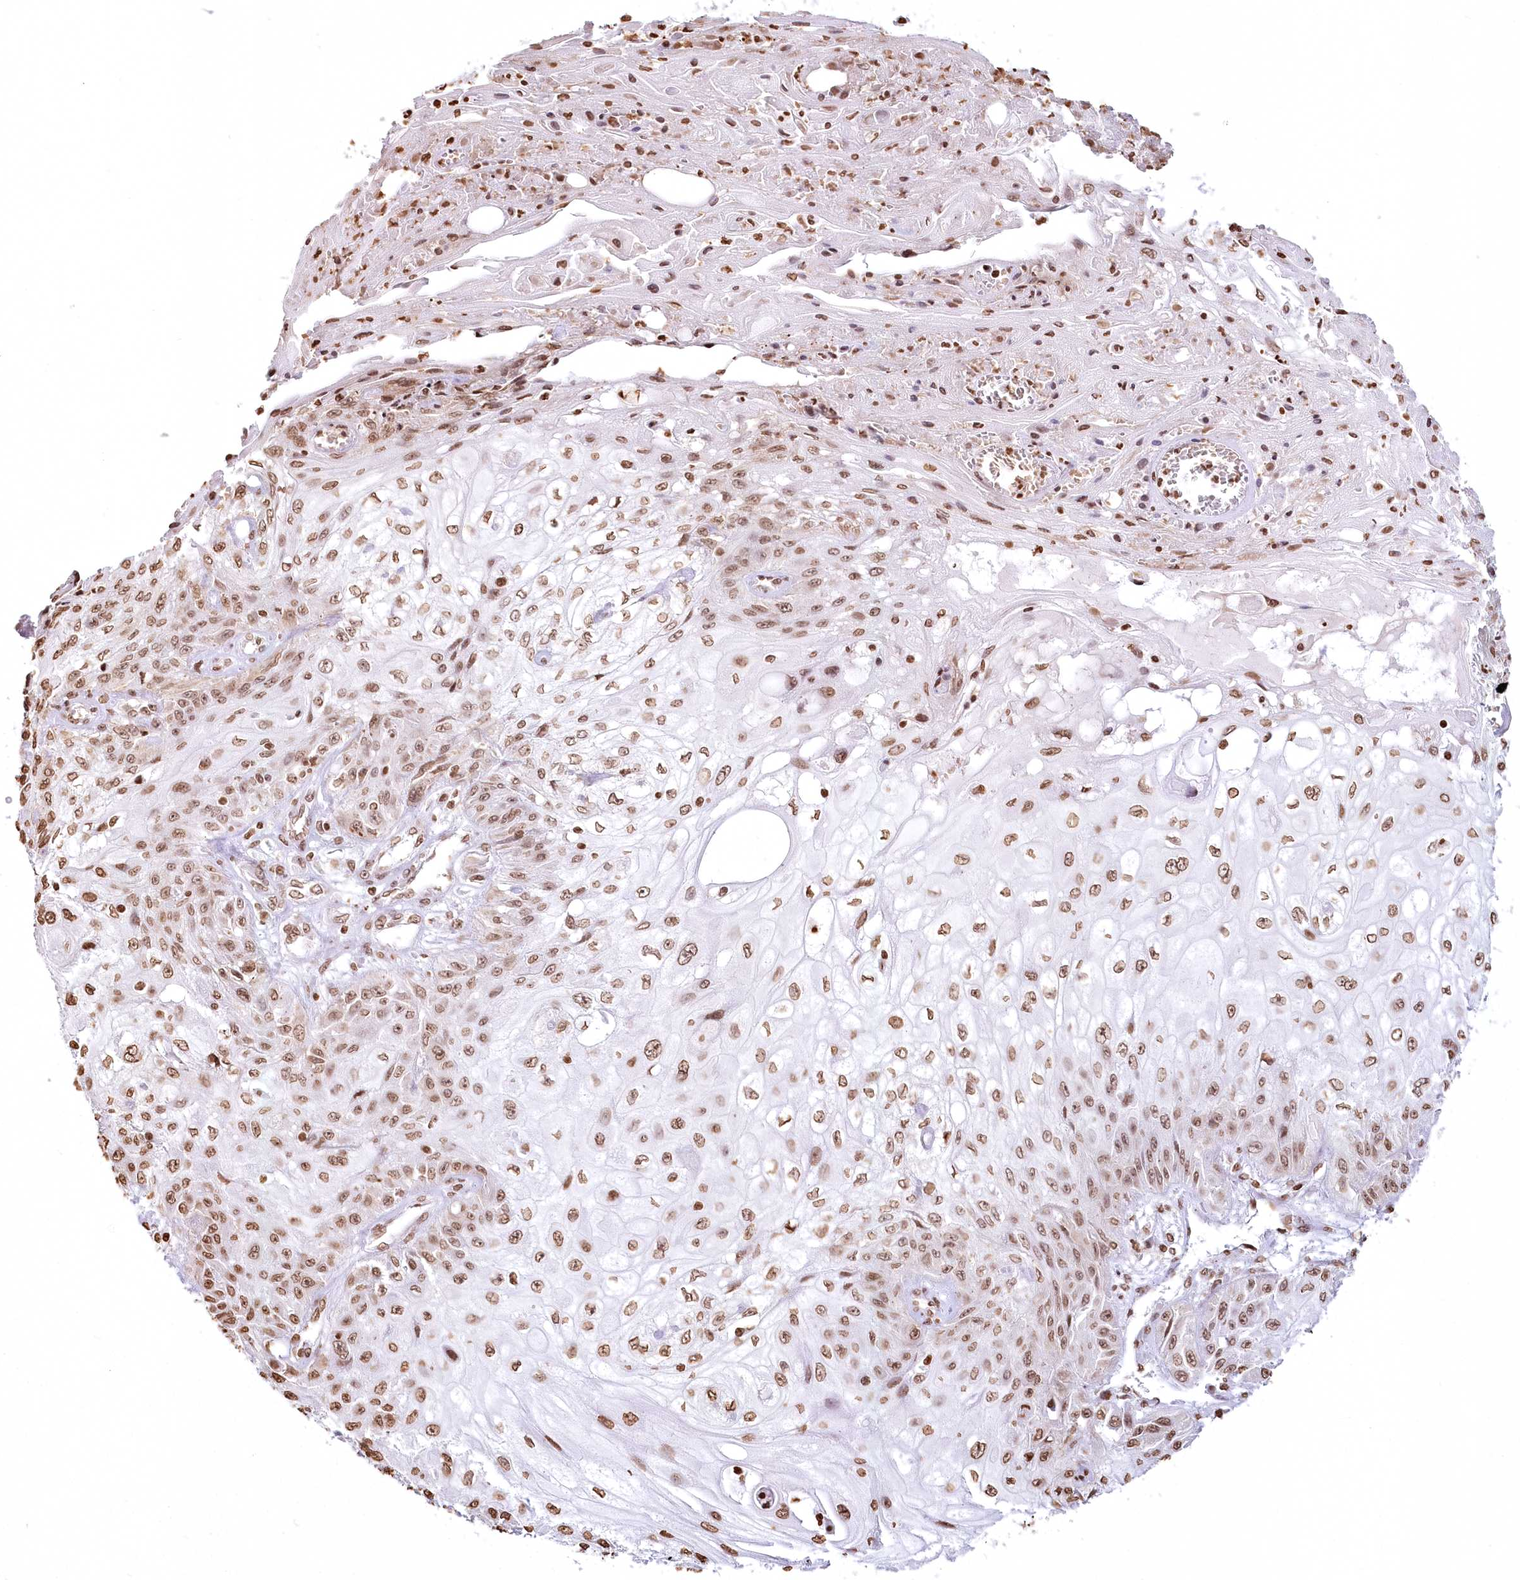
{"staining": {"intensity": "moderate", "quantity": ">75%", "location": "nuclear"}, "tissue": "skin cancer", "cell_type": "Tumor cells", "image_type": "cancer", "snomed": [{"axis": "morphology", "description": "Squamous cell carcinoma, NOS"}, {"axis": "morphology", "description": "Squamous cell carcinoma, metastatic, NOS"}, {"axis": "topography", "description": "Skin"}, {"axis": "topography", "description": "Lymph node"}], "caption": "This image displays immunohistochemistry staining of skin cancer (squamous cell carcinoma), with medium moderate nuclear expression in approximately >75% of tumor cells.", "gene": "FAM13A", "patient": {"sex": "male", "age": 75}}